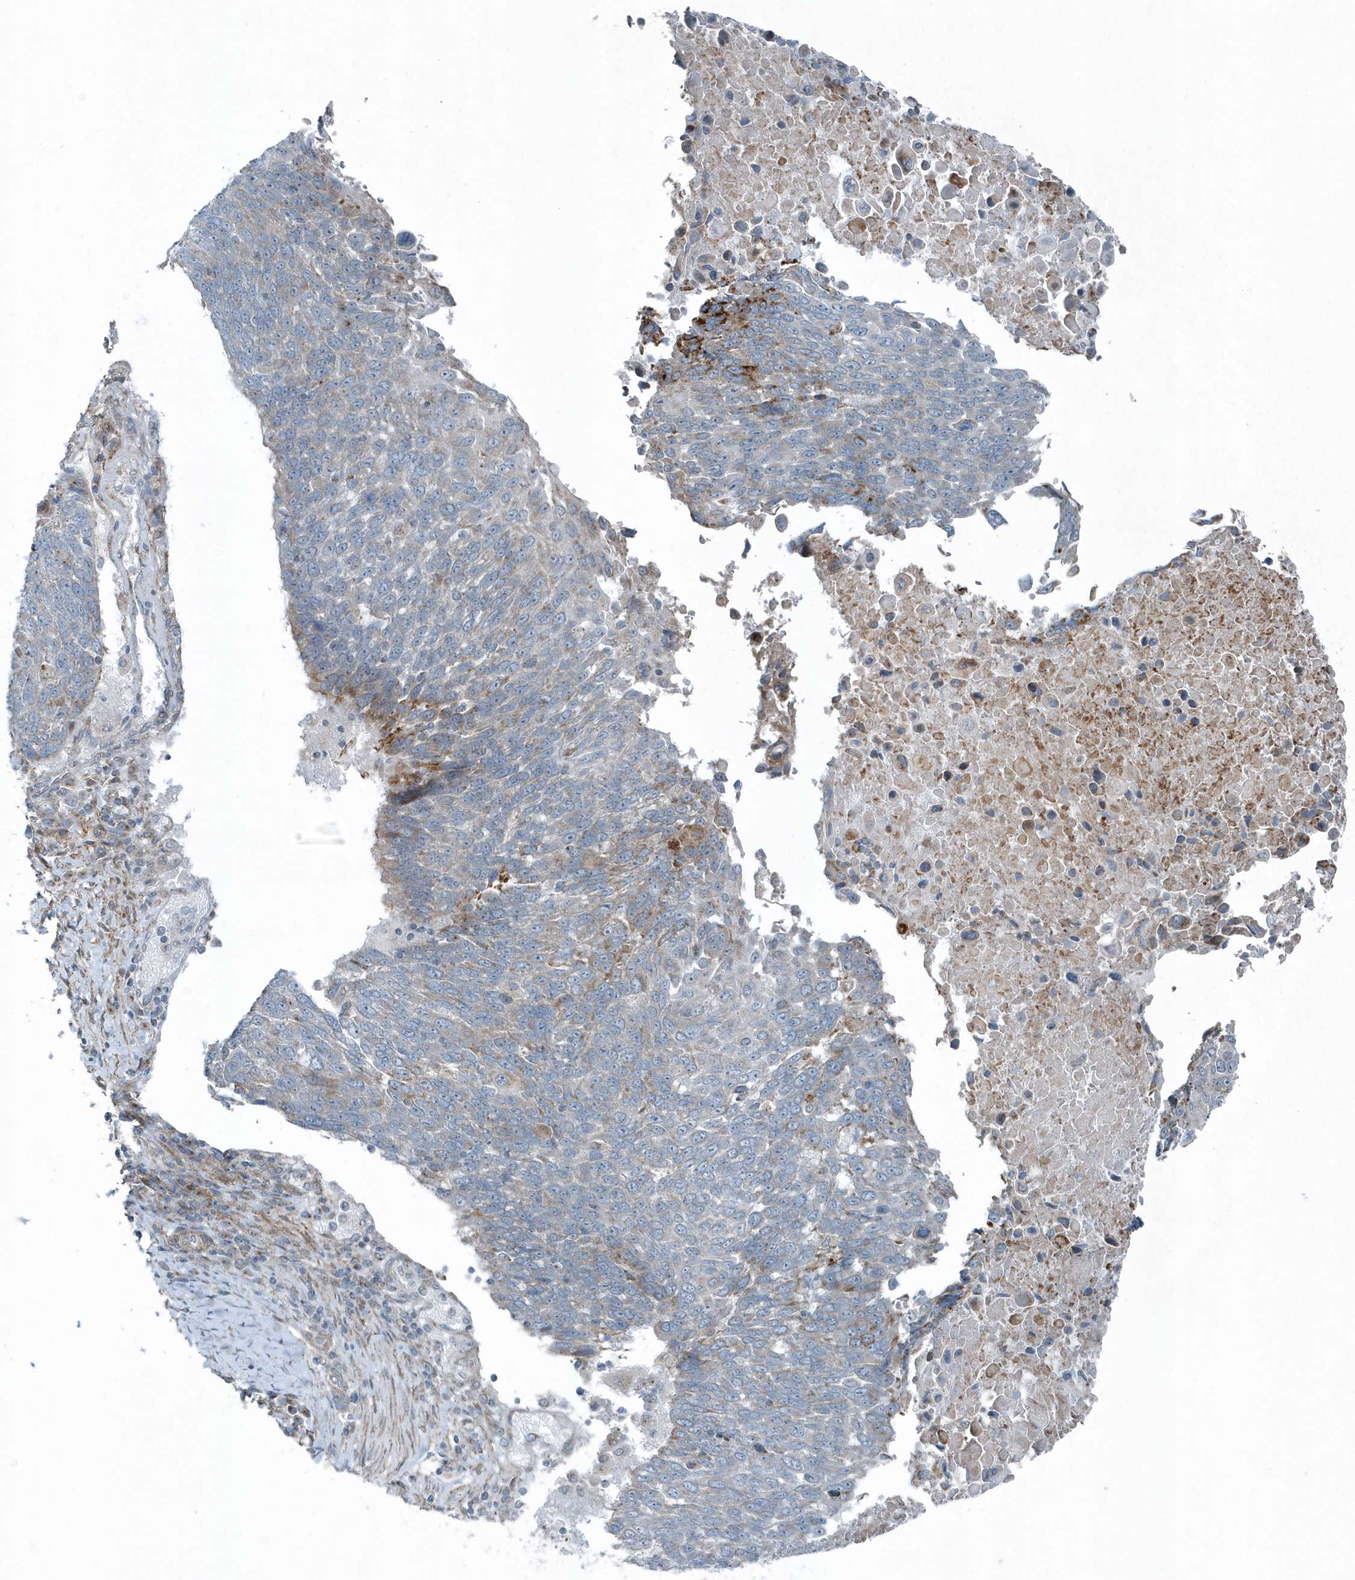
{"staining": {"intensity": "moderate", "quantity": "<25%", "location": "cytoplasmic/membranous"}, "tissue": "lung cancer", "cell_type": "Tumor cells", "image_type": "cancer", "snomed": [{"axis": "morphology", "description": "Squamous cell carcinoma, NOS"}, {"axis": "topography", "description": "Lung"}], "caption": "IHC of lung cancer (squamous cell carcinoma) exhibits low levels of moderate cytoplasmic/membranous expression in about <25% of tumor cells.", "gene": "GCC2", "patient": {"sex": "male", "age": 66}}